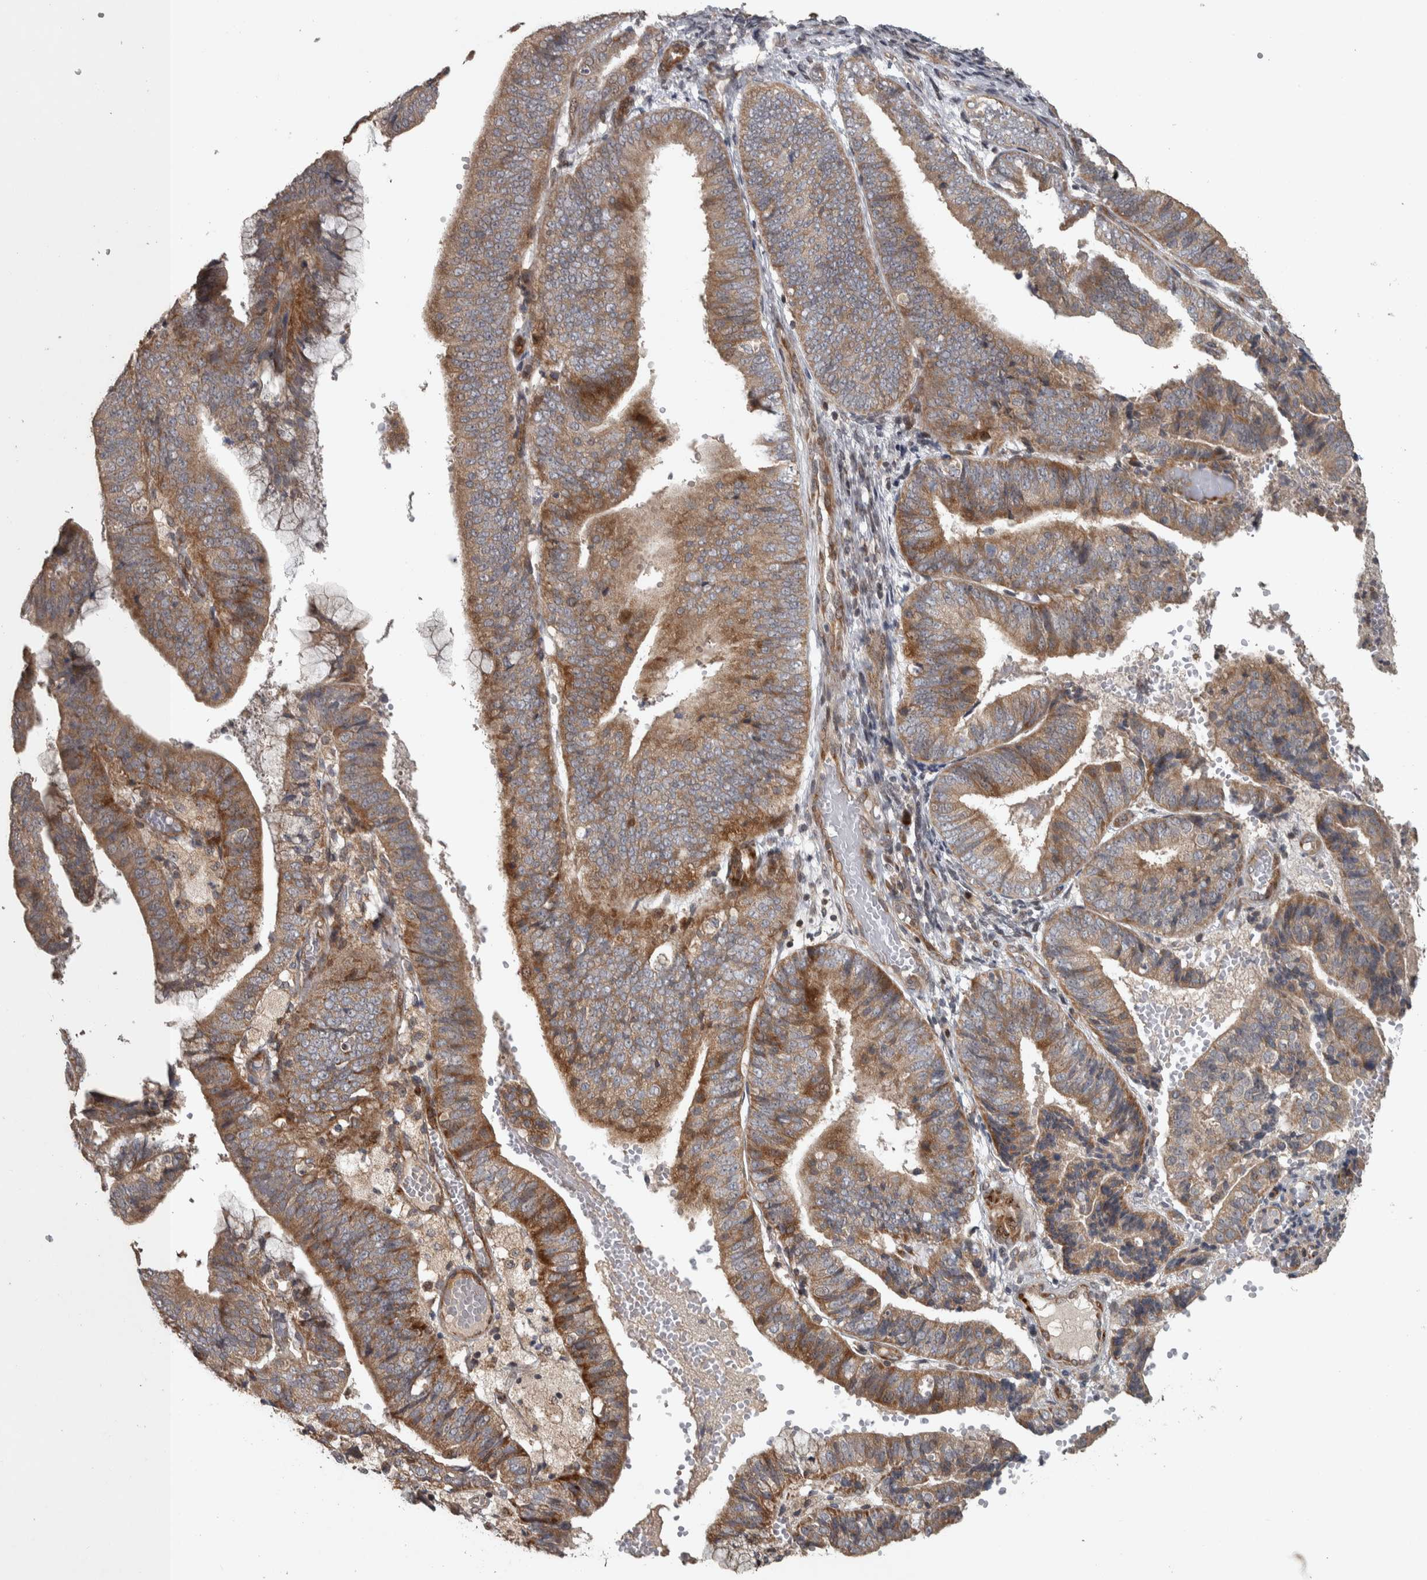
{"staining": {"intensity": "moderate", "quantity": ">75%", "location": "cytoplasmic/membranous"}, "tissue": "endometrial cancer", "cell_type": "Tumor cells", "image_type": "cancer", "snomed": [{"axis": "morphology", "description": "Adenocarcinoma, NOS"}, {"axis": "topography", "description": "Endometrium"}], "caption": "Tumor cells exhibit medium levels of moderate cytoplasmic/membranous positivity in approximately >75% of cells in human adenocarcinoma (endometrial). (DAB (3,3'-diaminobenzidine) IHC with brightfield microscopy, high magnification).", "gene": "ERAL1", "patient": {"sex": "female", "age": 63}}